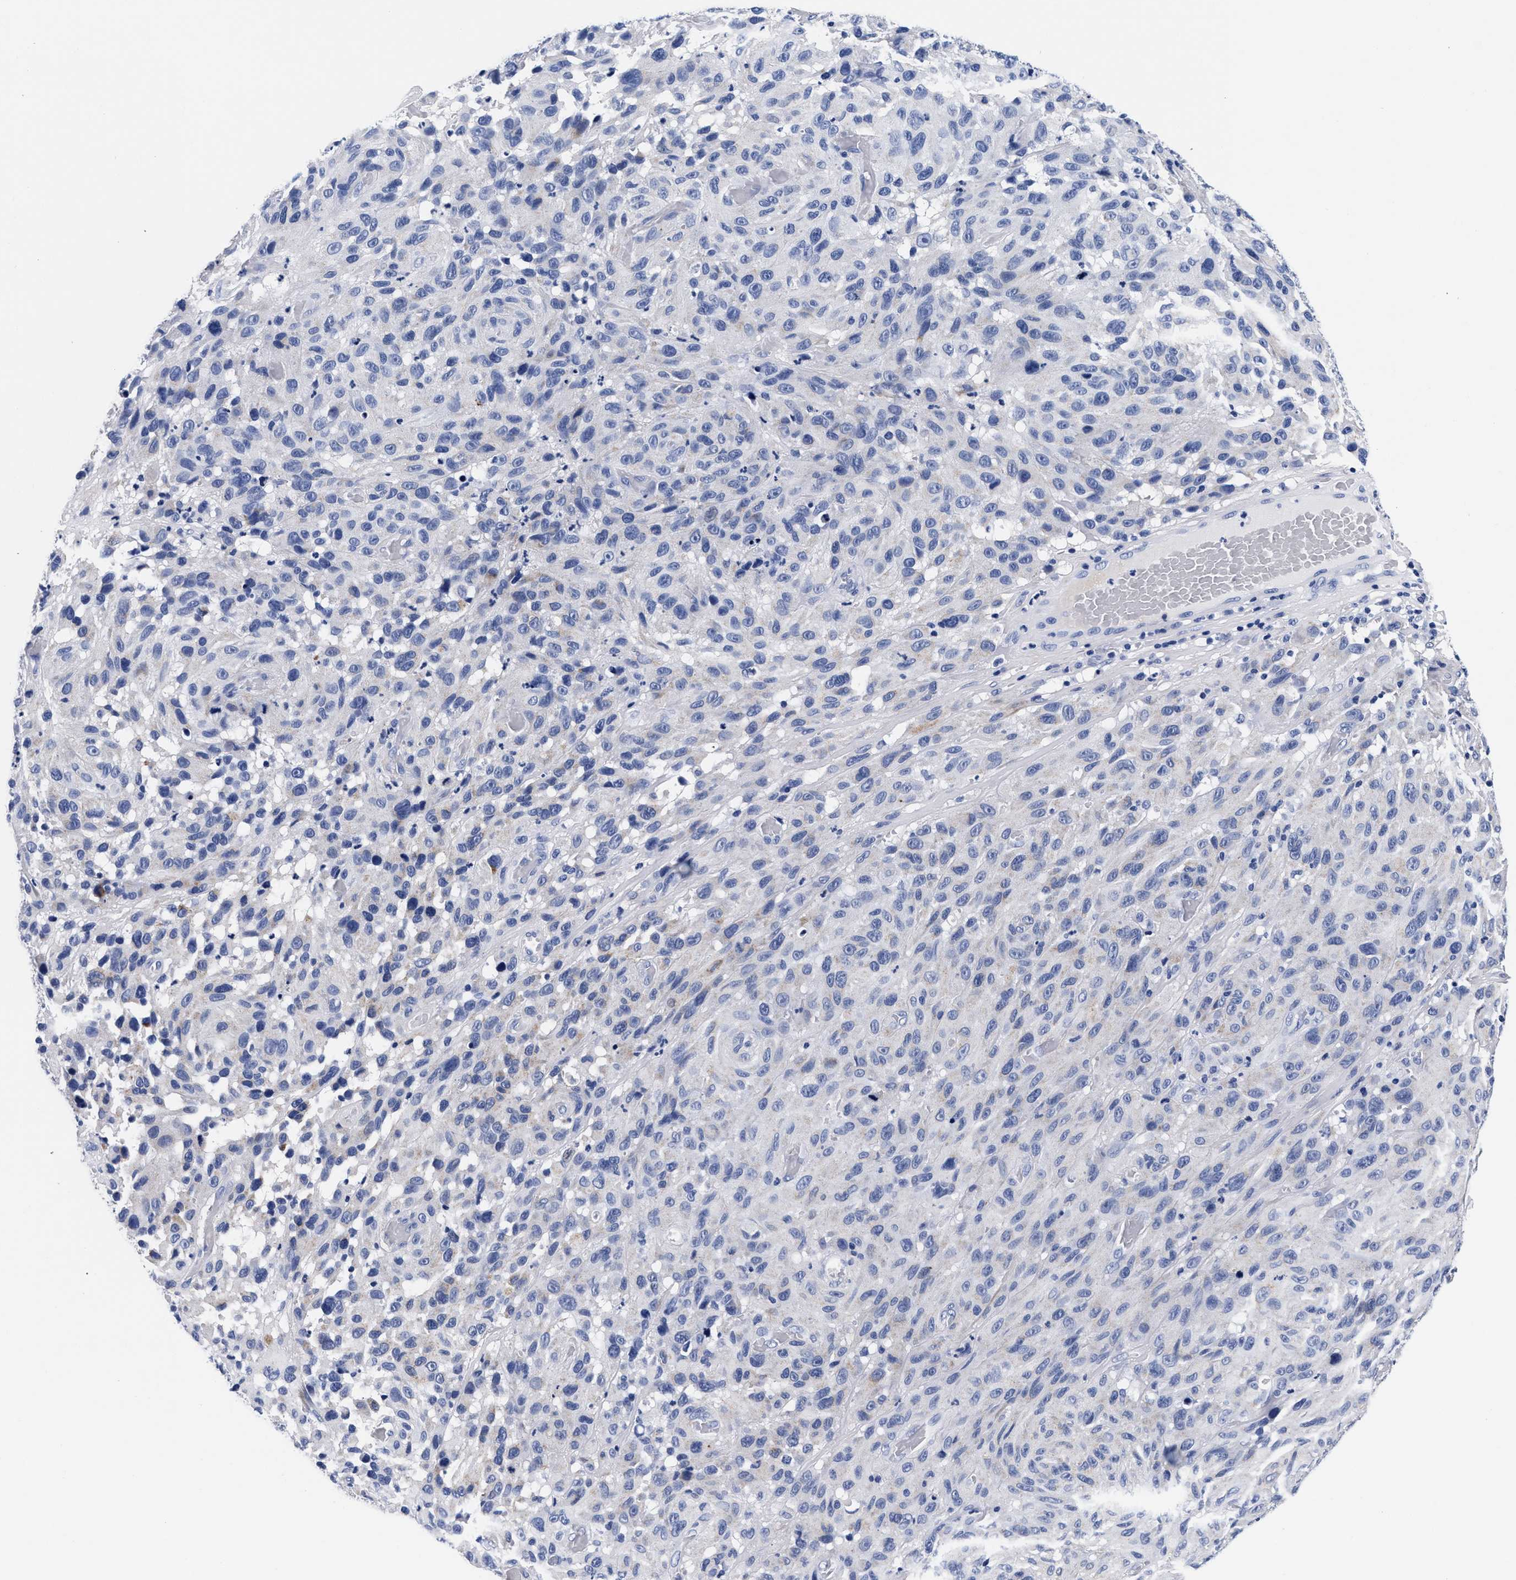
{"staining": {"intensity": "negative", "quantity": "none", "location": "none"}, "tissue": "melanoma", "cell_type": "Tumor cells", "image_type": "cancer", "snomed": [{"axis": "morphology", "description": "Malignant melanoma, NOS"}, {"axis": "topography", "description": "Skin"}], "caption": "Tumor cells are negative for protein expression in human melanoma. The staining was performed using DAB (3,3'-diaminobenzidine) to visualize the protein expression in brown, while the nuclei were stained in blue with hematoxylin (Magnification: 20x).", "gene": "RAB3B", "patient": {"sex": "male", "age": 66}}